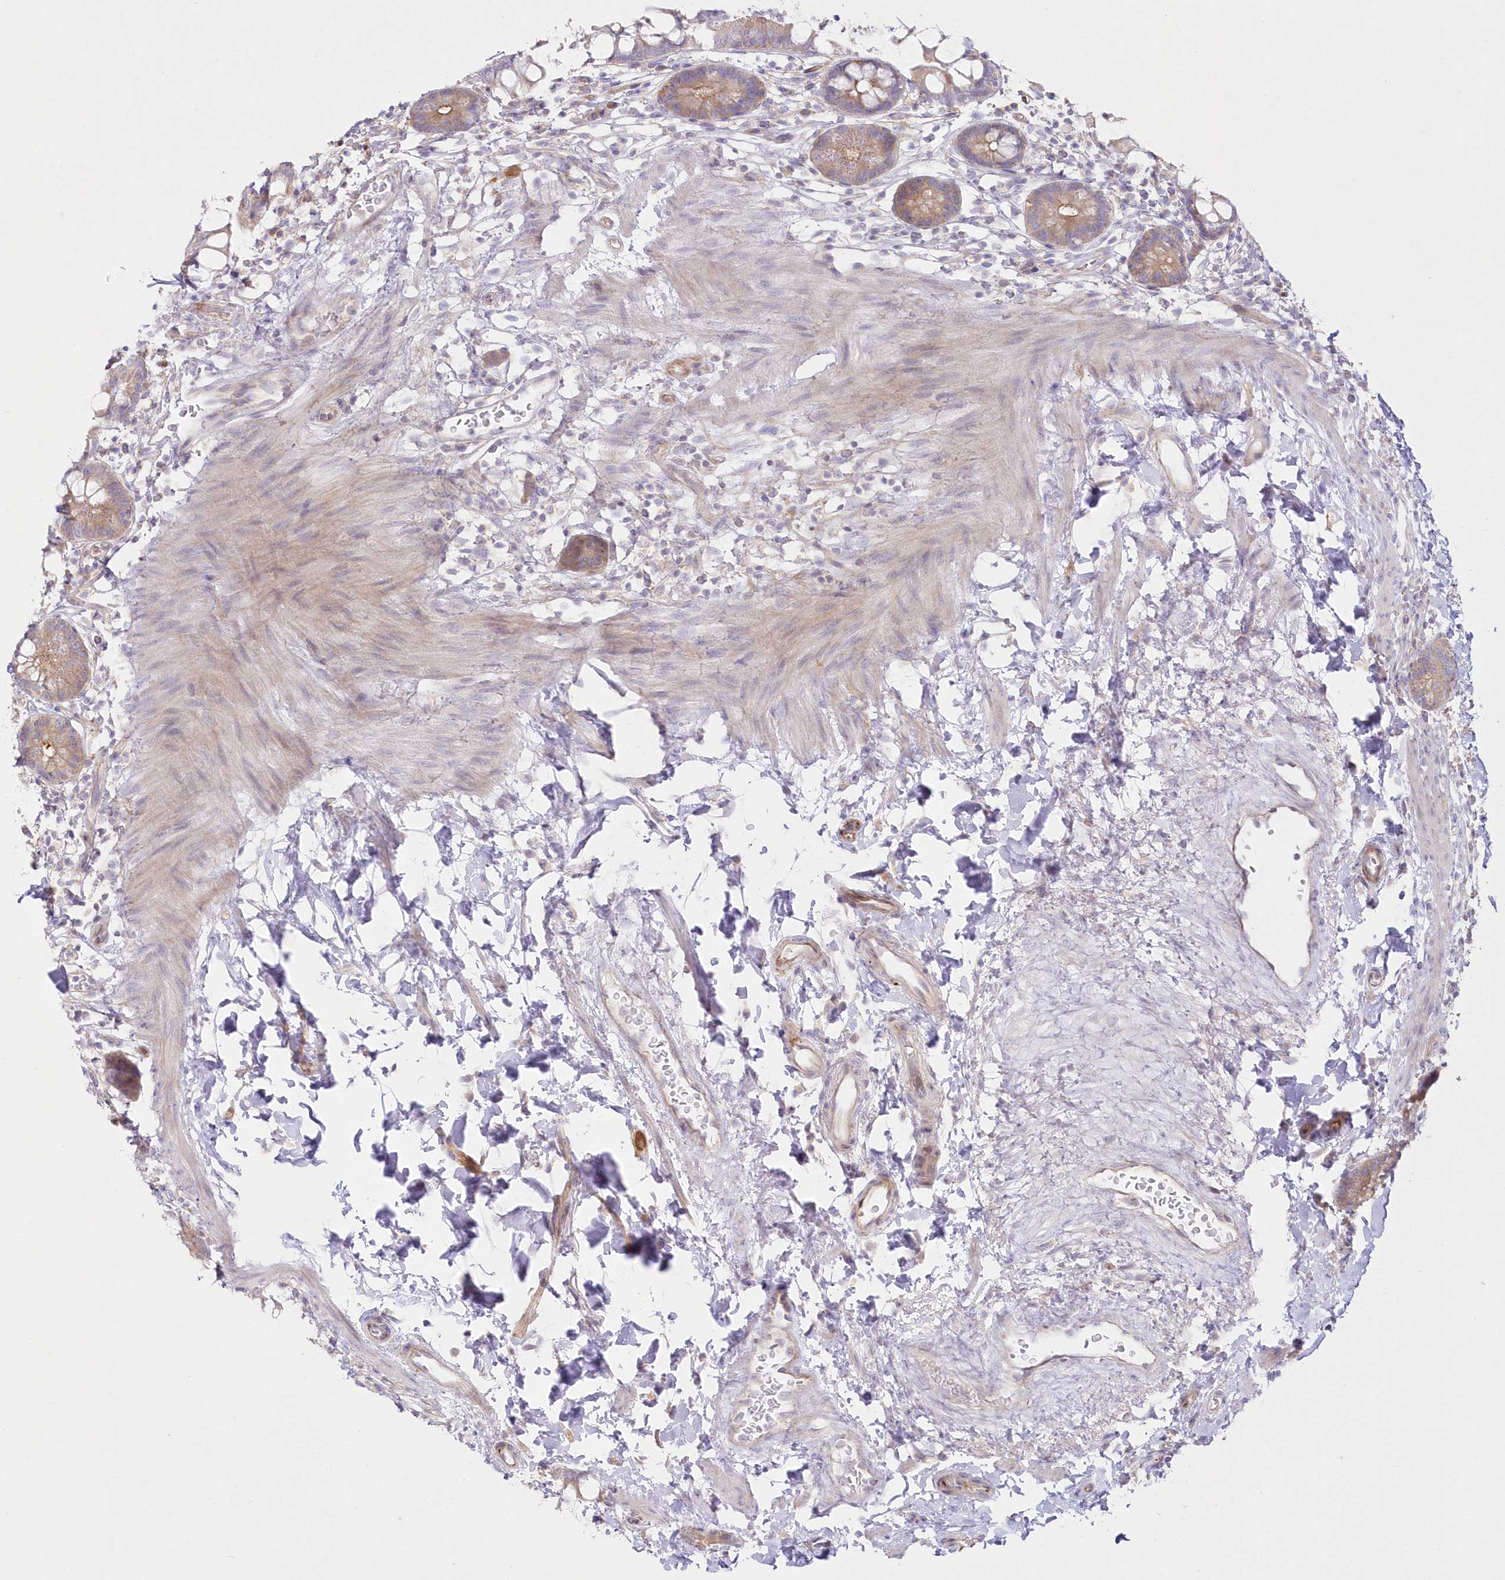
{"staining": {"intensity": "moderate", "quantity": ">75%", "location": "cytoplasmic/membranous"}, "tissue": "small intestine", "cell_type": "Glandular cells", "image_type": "normal", "snomed": [{"axis": "morphology", "description": "Normal tissue, NOS"}, {"axis": "topography", "description": "Small intestine"}], "caption": "Protein expression analysis of unremarkable small intestine reveals moderate cytoplasmic/membranous staining in about >75% of glandular cells. (DAB IHC with brightfield microscopy, high magnification).", "gene": "ZNF843", "patient": {"sex": "female", "age": 84}}